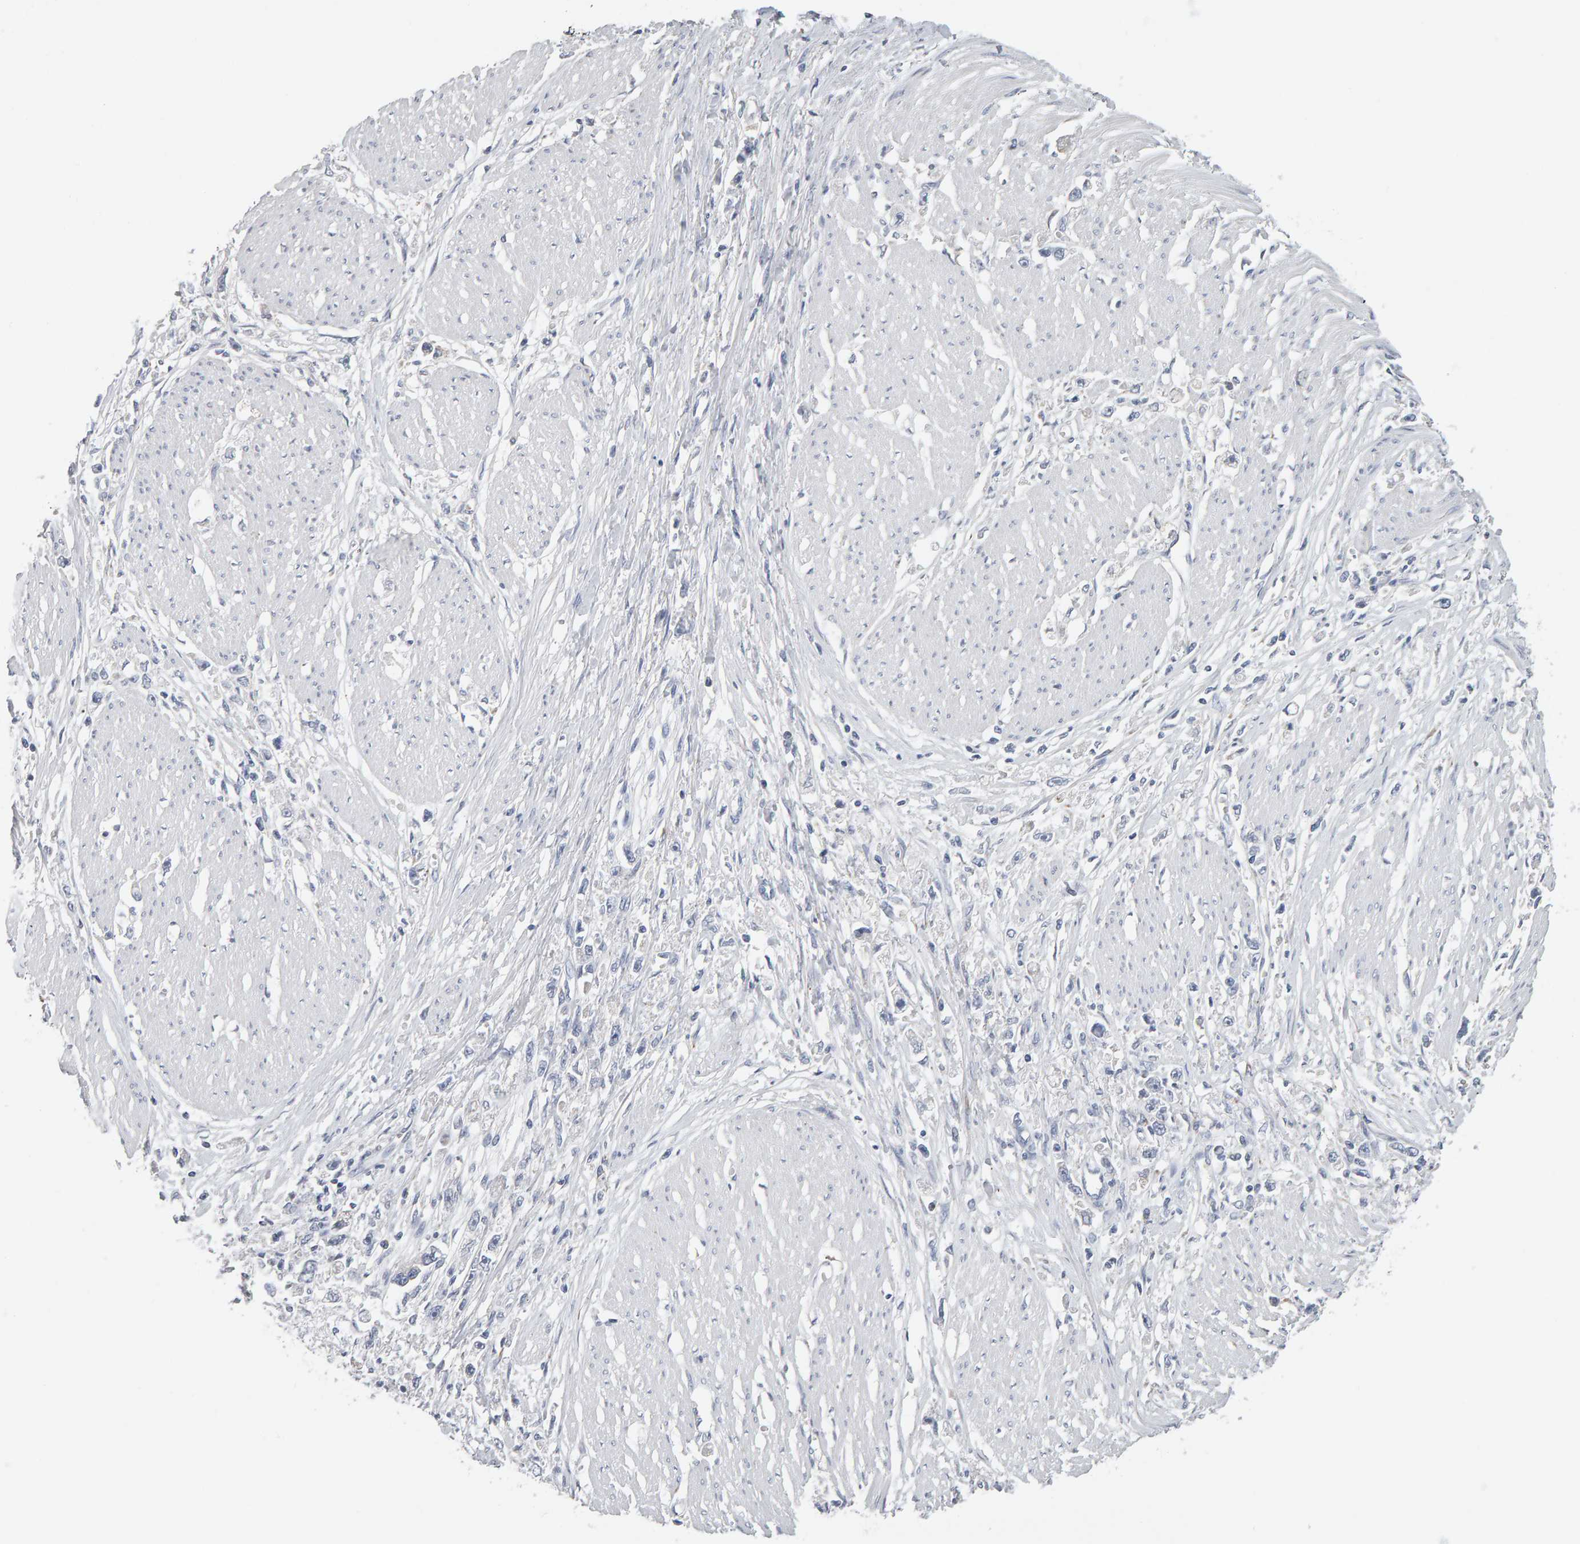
{"staining": {"intensity": "negative", "quantity": "none", "location": "none"}, "tissue": "stomach cancer", "cell_type": "Tumor cells", "image_type": "cancer", "snomed": [{"axis": "morphology", "description": "Adenocarcinoma, NOS"}, {"axis": "topography", "description": "Stomach"}], "caption": "Tumor cells are negative for brown protein staining in adenocarcinoma (stomach).", "gene": "ADHFE1", "patient": {"sex": "female", "age": 59}}